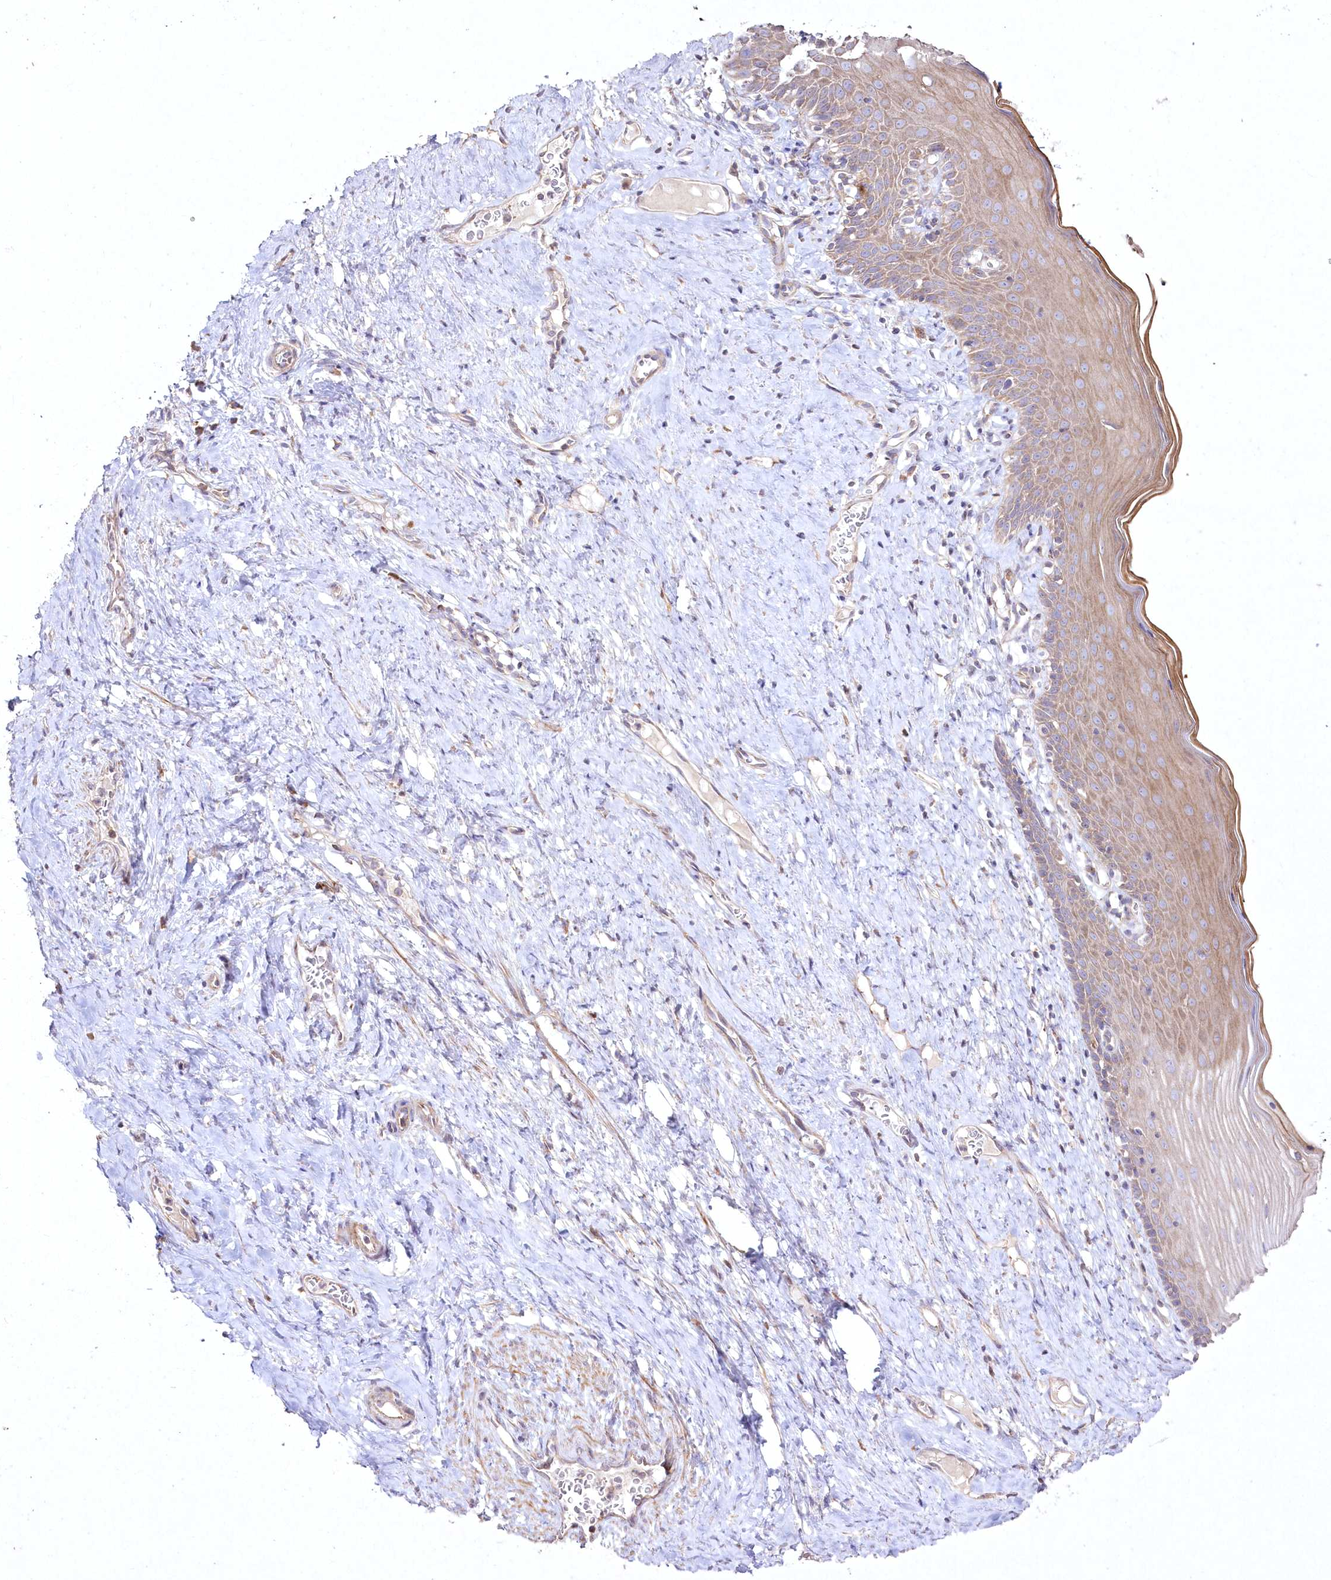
{"staining": {"intensity": "weak", "quantity": ">75%", "location": "cytoplasmic/membranous"}, "tissue": "cervix", "cell_type": "Squamous epithelial cells", "image_type": "normal", "snomed": [{"axis": "morphology", "description": "Normal tissue, NOS"}, {"axis": "topography", "description": "Cervix"}], "caption": "High-power microscopy captured an IHC photomicrograph of normal cervix, revealing weak cytoplasmic/membranous expression in approximately >75% of squamous epithelial cells.", "gene": "SH3TC1", "patient": {"sex": "female", "age": 42}}